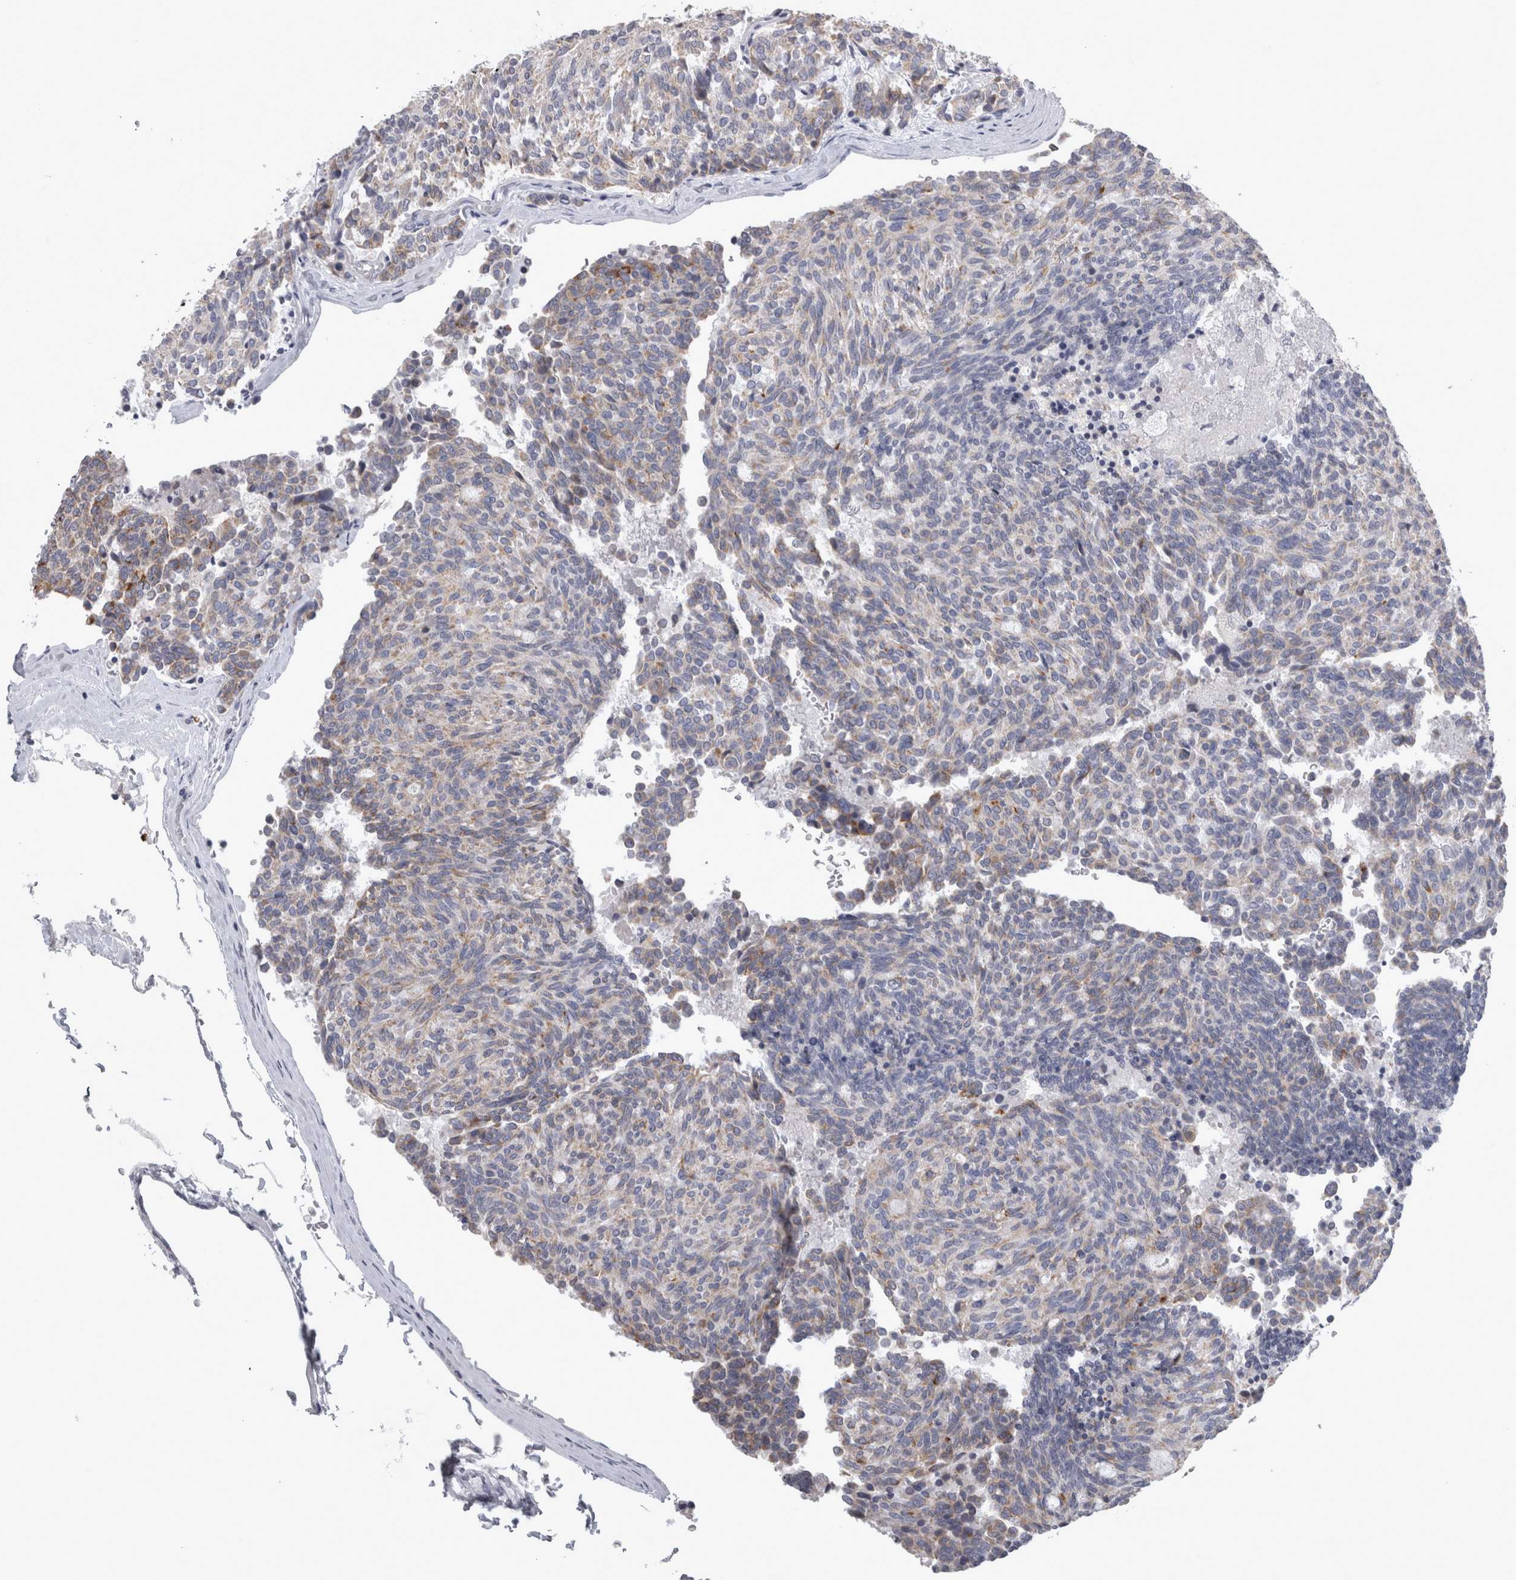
{"staining": {"intensity": "moderate", "quantity": "<25%", "location": "cytoplasmic/membranous"}, "tissue": "carcinoid", "cell_type": "Tumor cells", "image_type": "cancer", "snomed": [{"axis": "morphology", "description": "Carcinoid, malignant, NOS"}, {"axis": "topography", "description": "Pancreas"}], "caption": "This histopathology image reveals malignant carcinoid stained with immunohistochemistry (IHC) to label a protein in brown. The cytoplasmic/membranous of tumor cells show moderate positivity for the protein. Nuclei are counter-stained blue.", "gene": "TCAP", "patient": {"sex": "female", "age": 54}}